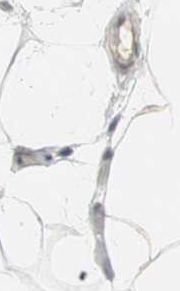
{"staining": {"intensity": "weak", "quantity": ">75%", "location": "nuclear"}, "tissue": "adipose tissue", "cell_type": "Adipocytes", "image_type": "normal", "snomed": [{"axis": "morphology", "description": "Normal tissue, NOS"}, {"axis": "topography", "description": "Breast"}, {"axis": "topography", "description": "Adipose tissue"}], "caption": "A low amount of weak nuclear expression is appreciated in about >75% of adipocytes in normal adipose tissue.", "gene": "BMI1", "patient": {"sex": "female", "age": 25}}